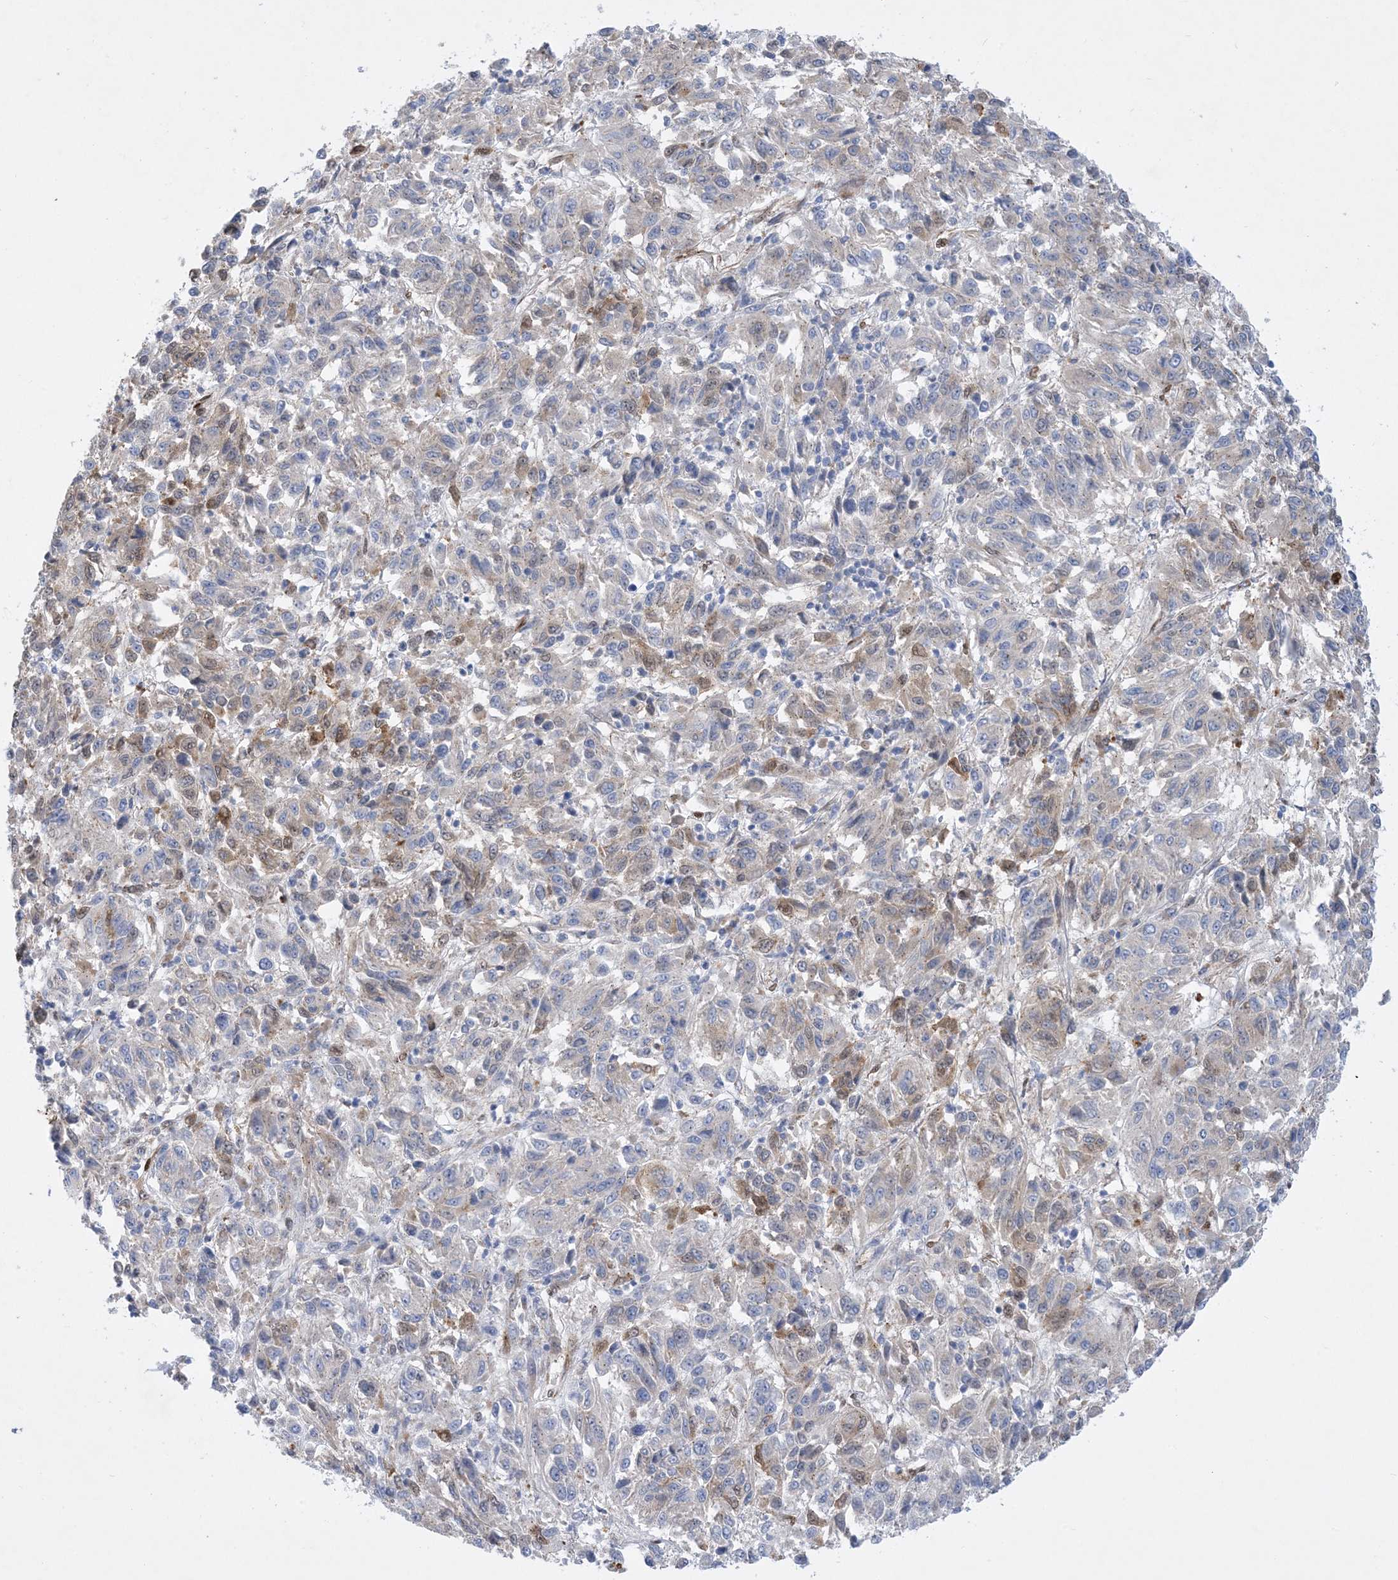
{"staining": {"intensity": "weak", "quantity": "<25%", "location": "cytoplasmic/membranous,nuclear"}, "tissue": "melanoma", "cell_type": "Tumor cells", "image_type": "cancer", "snomed": [{"axis": "morphology", "description": "Malignant melanoma, Metastatic site"}, {"axis": "topography", "description": "Lung"}], "caption": "There is no significant positivity in tumor cells of malignant melanoma (metastatic site). (Brightfield microscopy of DAB (3,3'-diaminobenzidine) immunohistochemistry (IHC) at high magnification).", "gene": "RBMS3", "patient": {"sex": "male", "age": 64}}